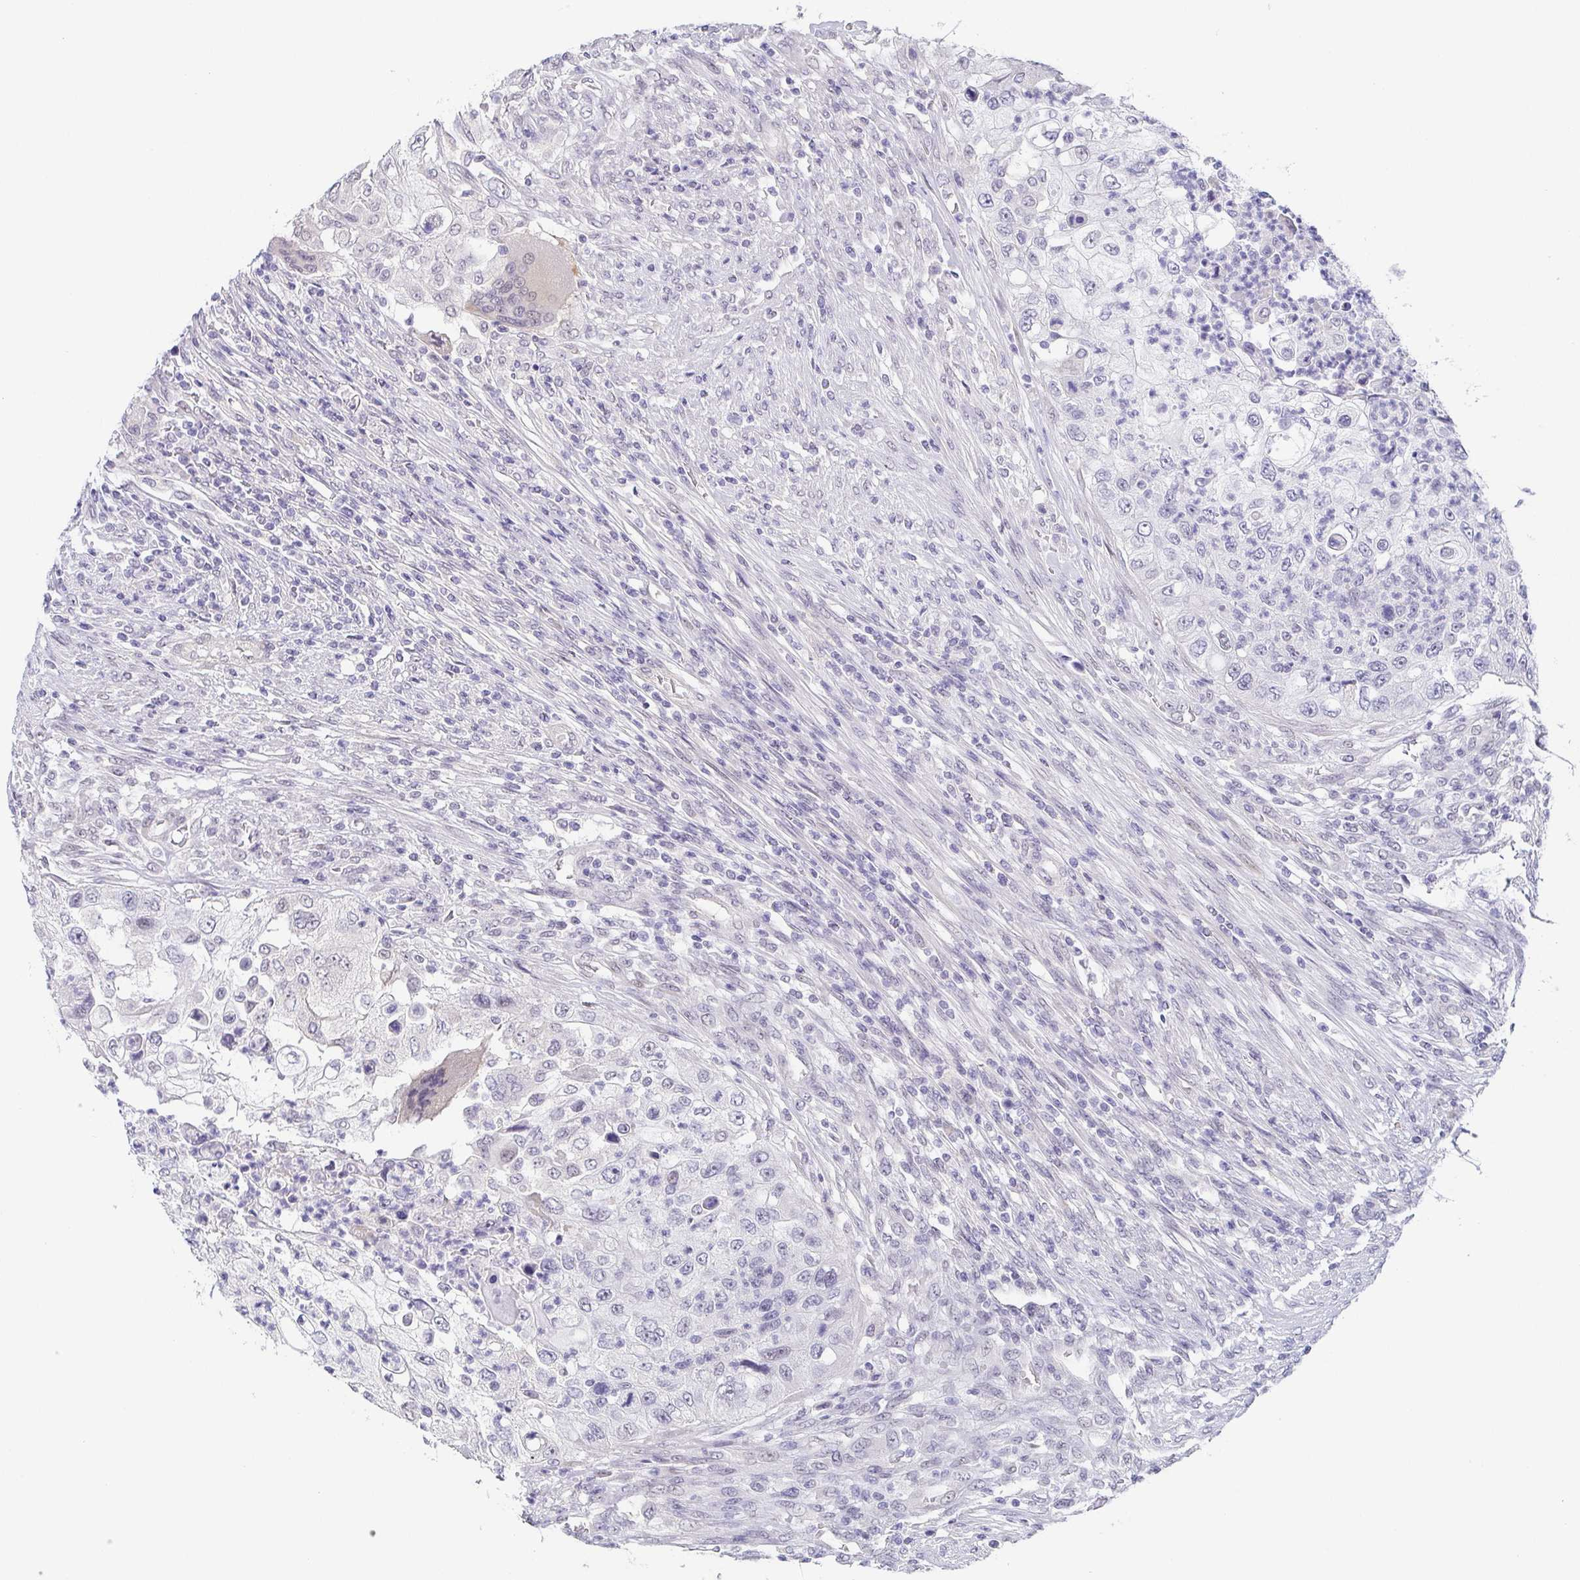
{"staining": {"intensity": "negative", "quantity": "none", "location": "none"}, "tissue": "urothelial cancer", "cell_type": "Tumor cells", "image_type": "cancer", "snomed": [{"axis": "morphology", "description": "Urothelial carcinoma, High grade"}, {"axis": "topography", "description": "Urinary bladder"}], "caption": "The micrograph displays no significant positivity in tumor cells of urothelial carcinoma (high-grade). (IHC, brightfield microscopy, high magnification).", "gene": "NEFH", "patient": {"sex": "female", "age": 60}}